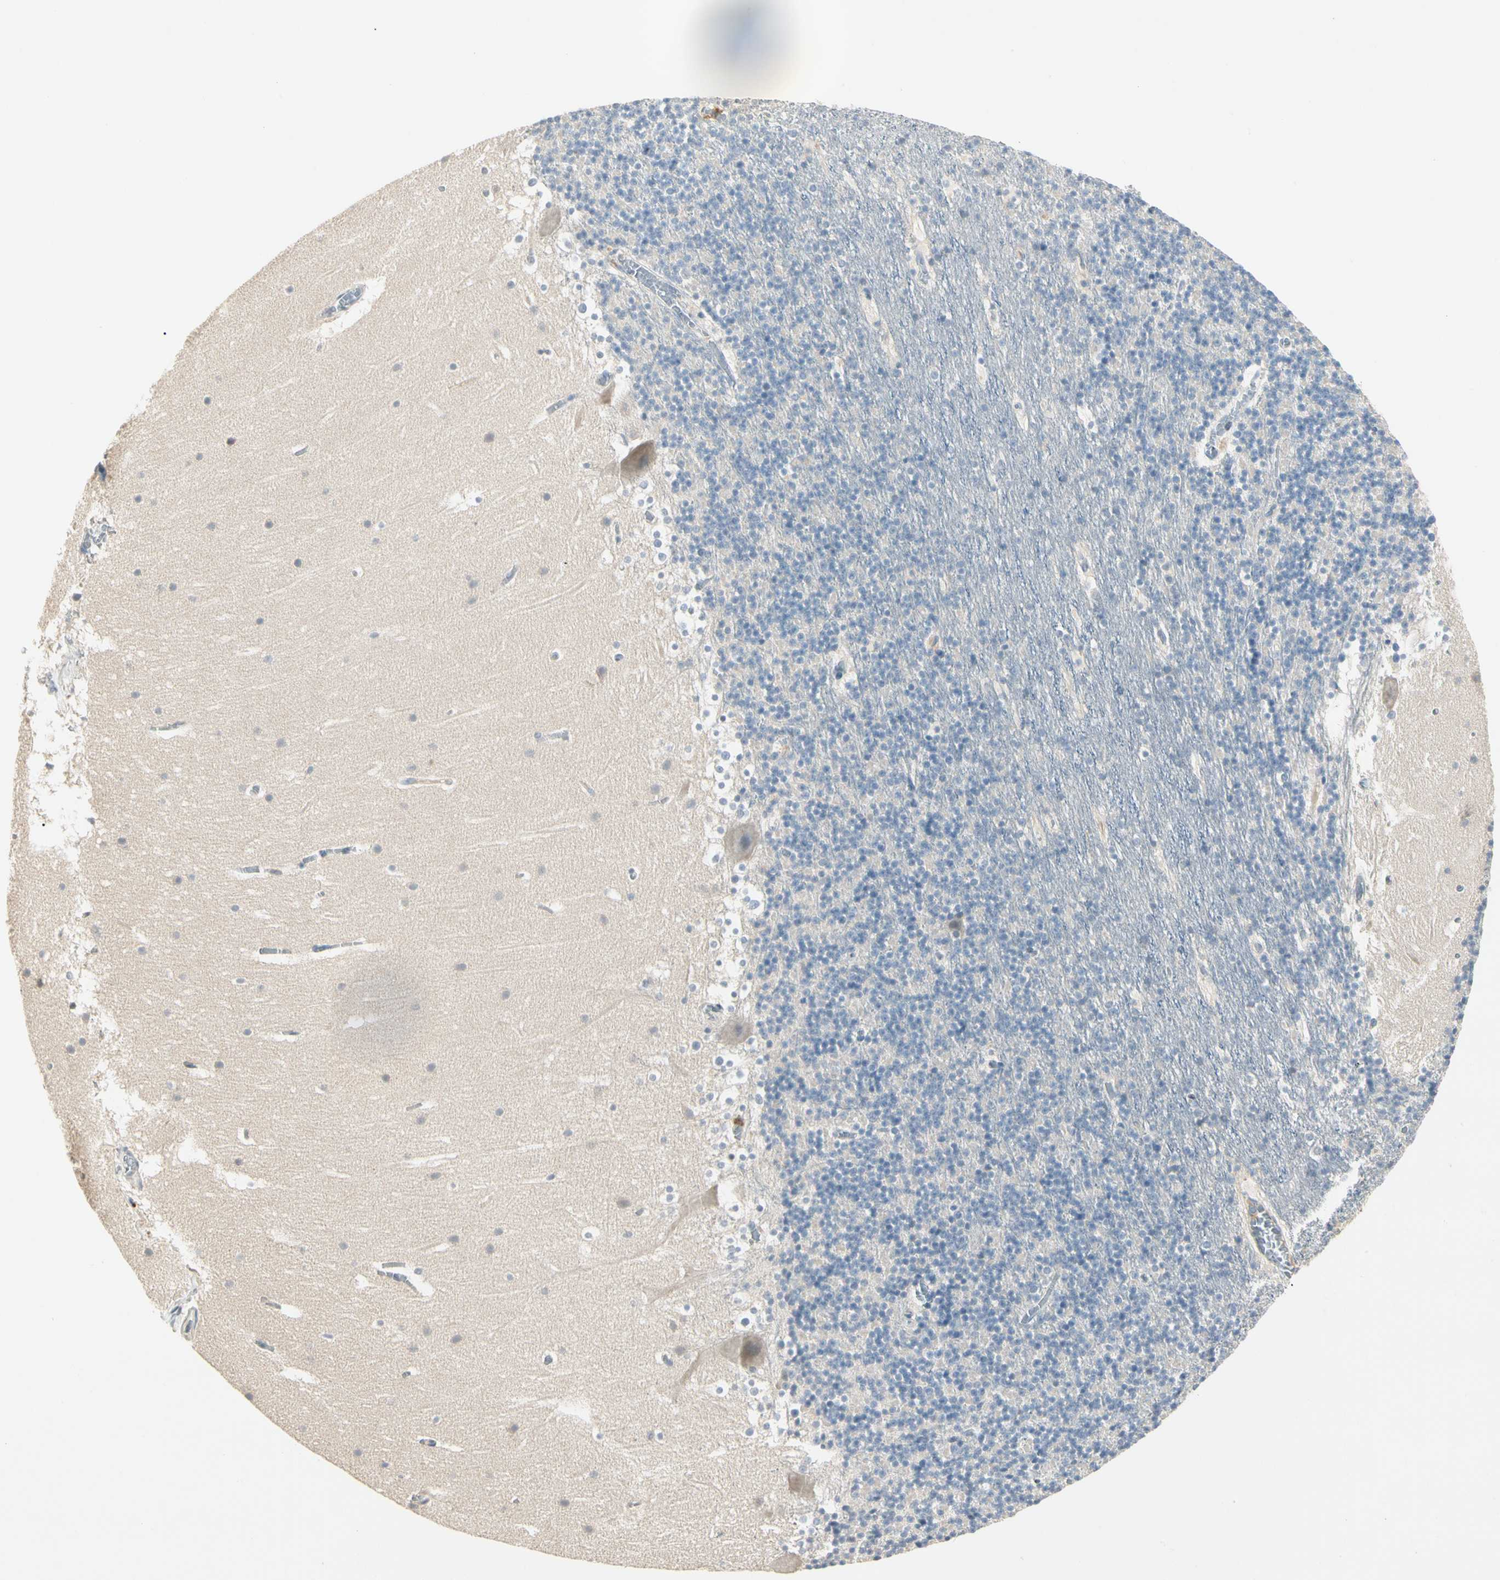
{"staining": {"intensity": "negative", "quantity": "none", "location": "none"}, "tissue": "cerebellum", "cell_type": "Cells in granular layer", "image_type": "normal", "snomed": [{"axis": "morphology", "description": "Normal tissue, NOS"}, {"axis": "topography", "description": "Cerebellum"}], "caption": "An immunohistochemistry histopathology image of benign cerebellum is shown. There is no staining in cells in granular layer of cerebellum. The staining was performed using DAB to visualize the protein expression in brown, while the nuclei were stained in blue with hematoxylin (Magnification: 20x).", "gene": "PRSS21", "patient": {"sex": "male", "age": 45}}